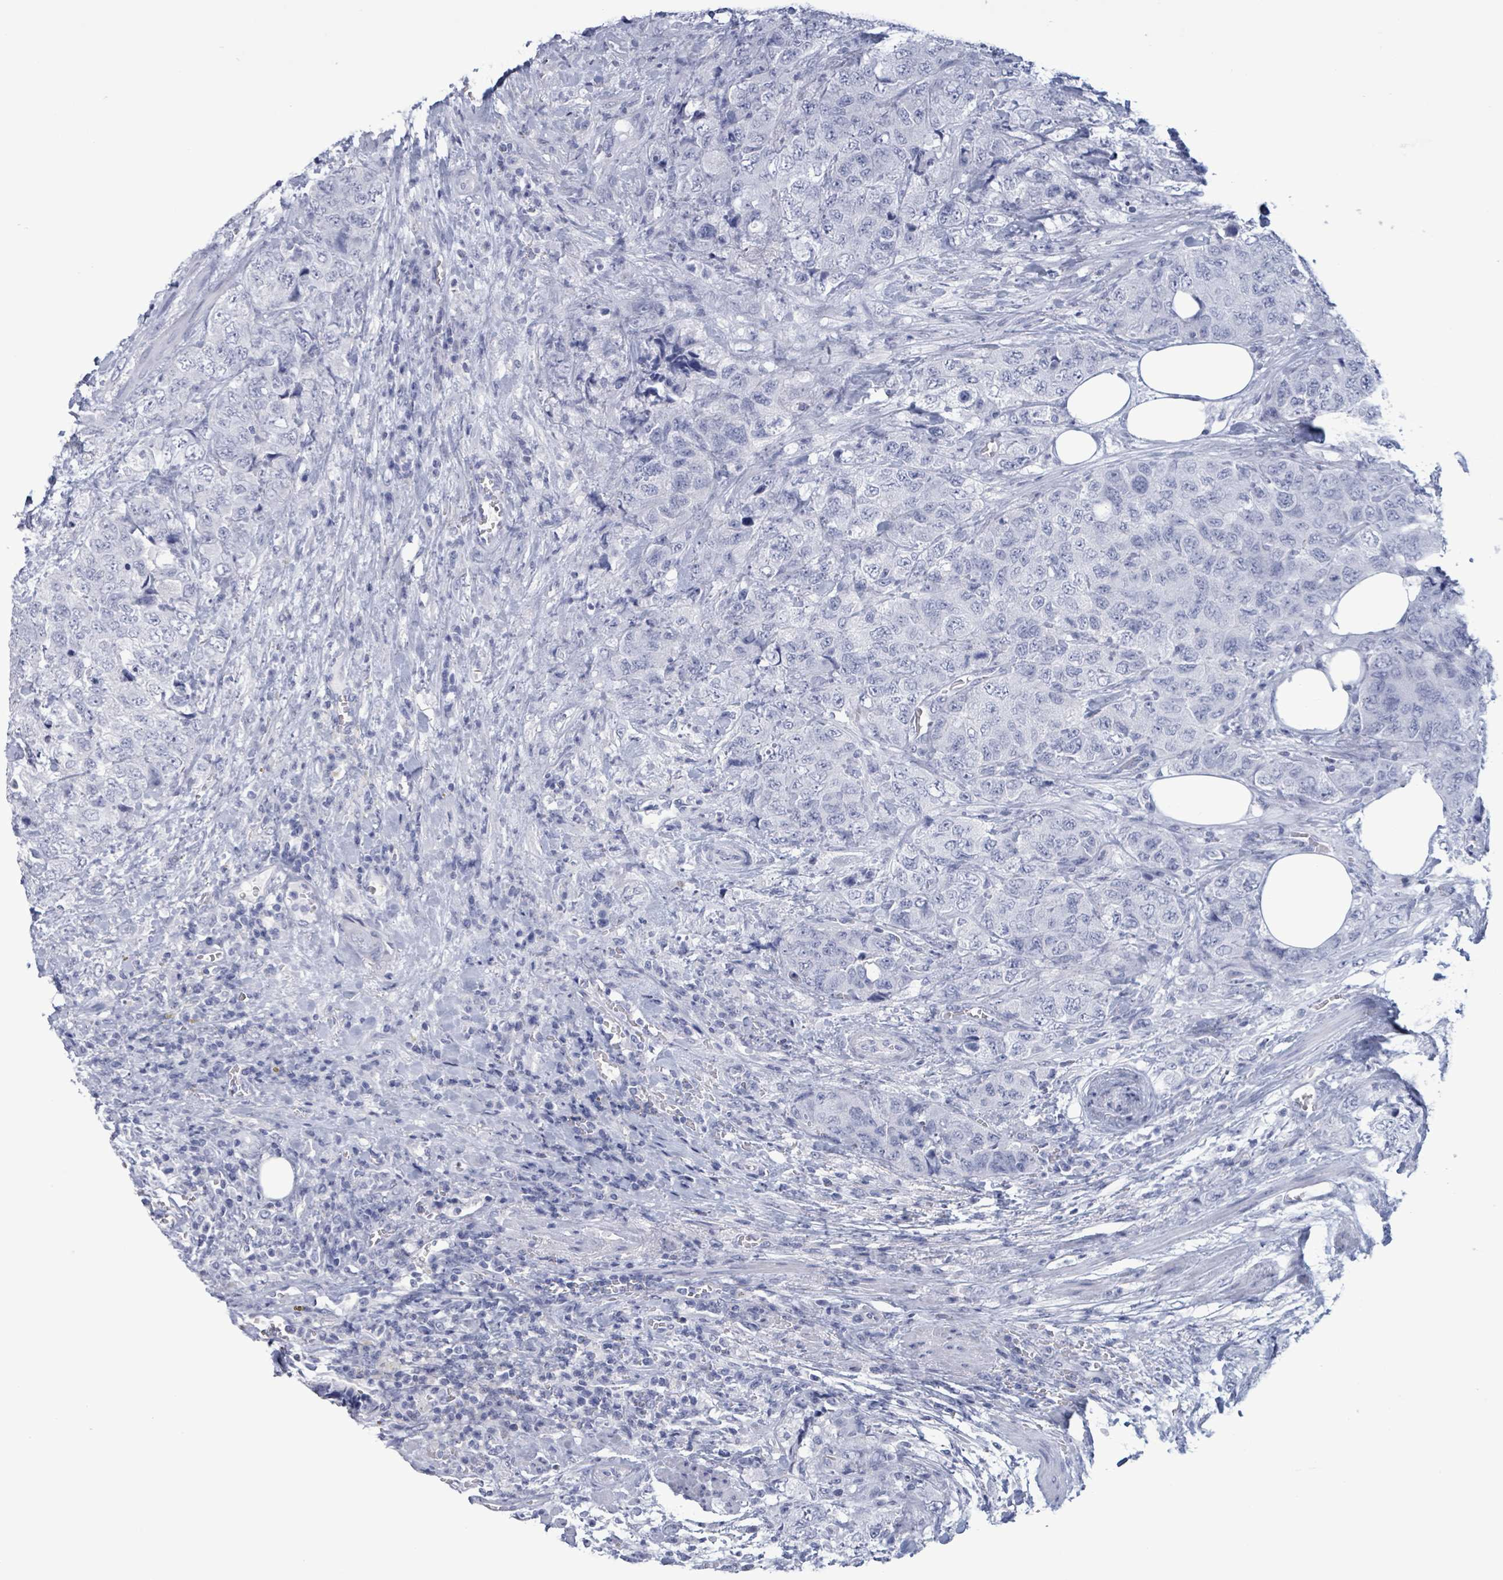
{"staining": {"intensity": "negative", "quantity": "none", "location": "none"}, "tissue": "urothelial cancer", "cell_type": "Tumor cells", "image_type": "cancer", "snomed": [{"axis": "morphology", "description": "Urothelial carcinoma, High grade"}, {"axis": "topography", "description": "Urinary bladder"}], "caption": "Human urothelial carcinoma (high-grade) stained for a protein using immunohistochemistry (IHC) reveals no positivity in tumor cells.", "gene": "NKX2-1", "patient": {"sex": "female", "age": 78}}